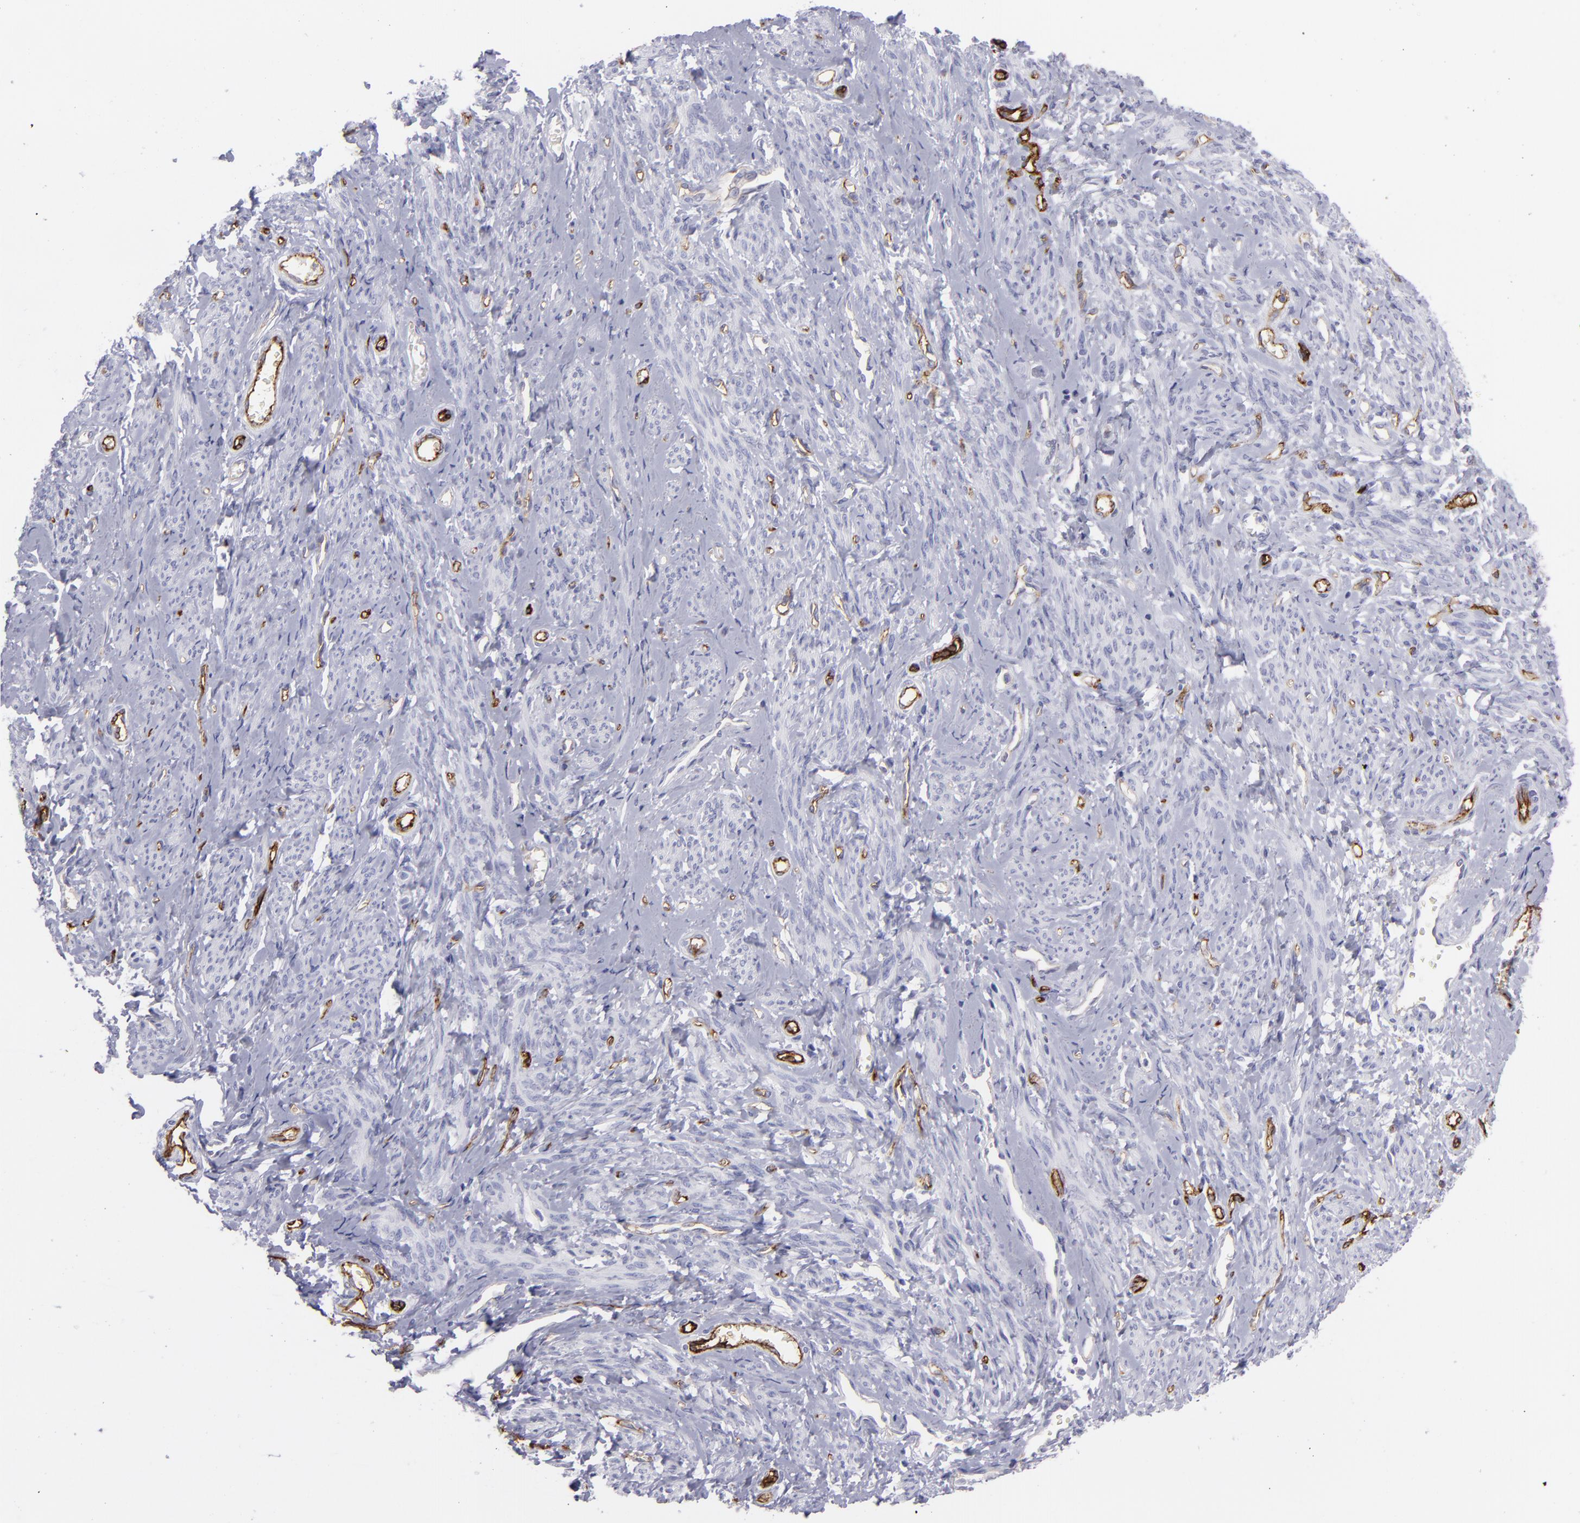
{"staining": {"intensity": "negative", "quantity": "none", "location": "none"}, "tissue": "smooth muscle", "cell_type": "Smooth muscle cells", "image_type": "normal", "snomed": [{"axis": "morphology", "description": "Normal tissue, NOS"}, {"axis": "topography", "description": "Cervix"}, {"axis": "topography", "description": "Endometrium"}], "caption": "Smooth muscle cells show no significant protein expression in normal smooth muscle. Nuclei are stained in blue.", "gene": "ACE", "patient": {"sex": "female", "age": 65}}